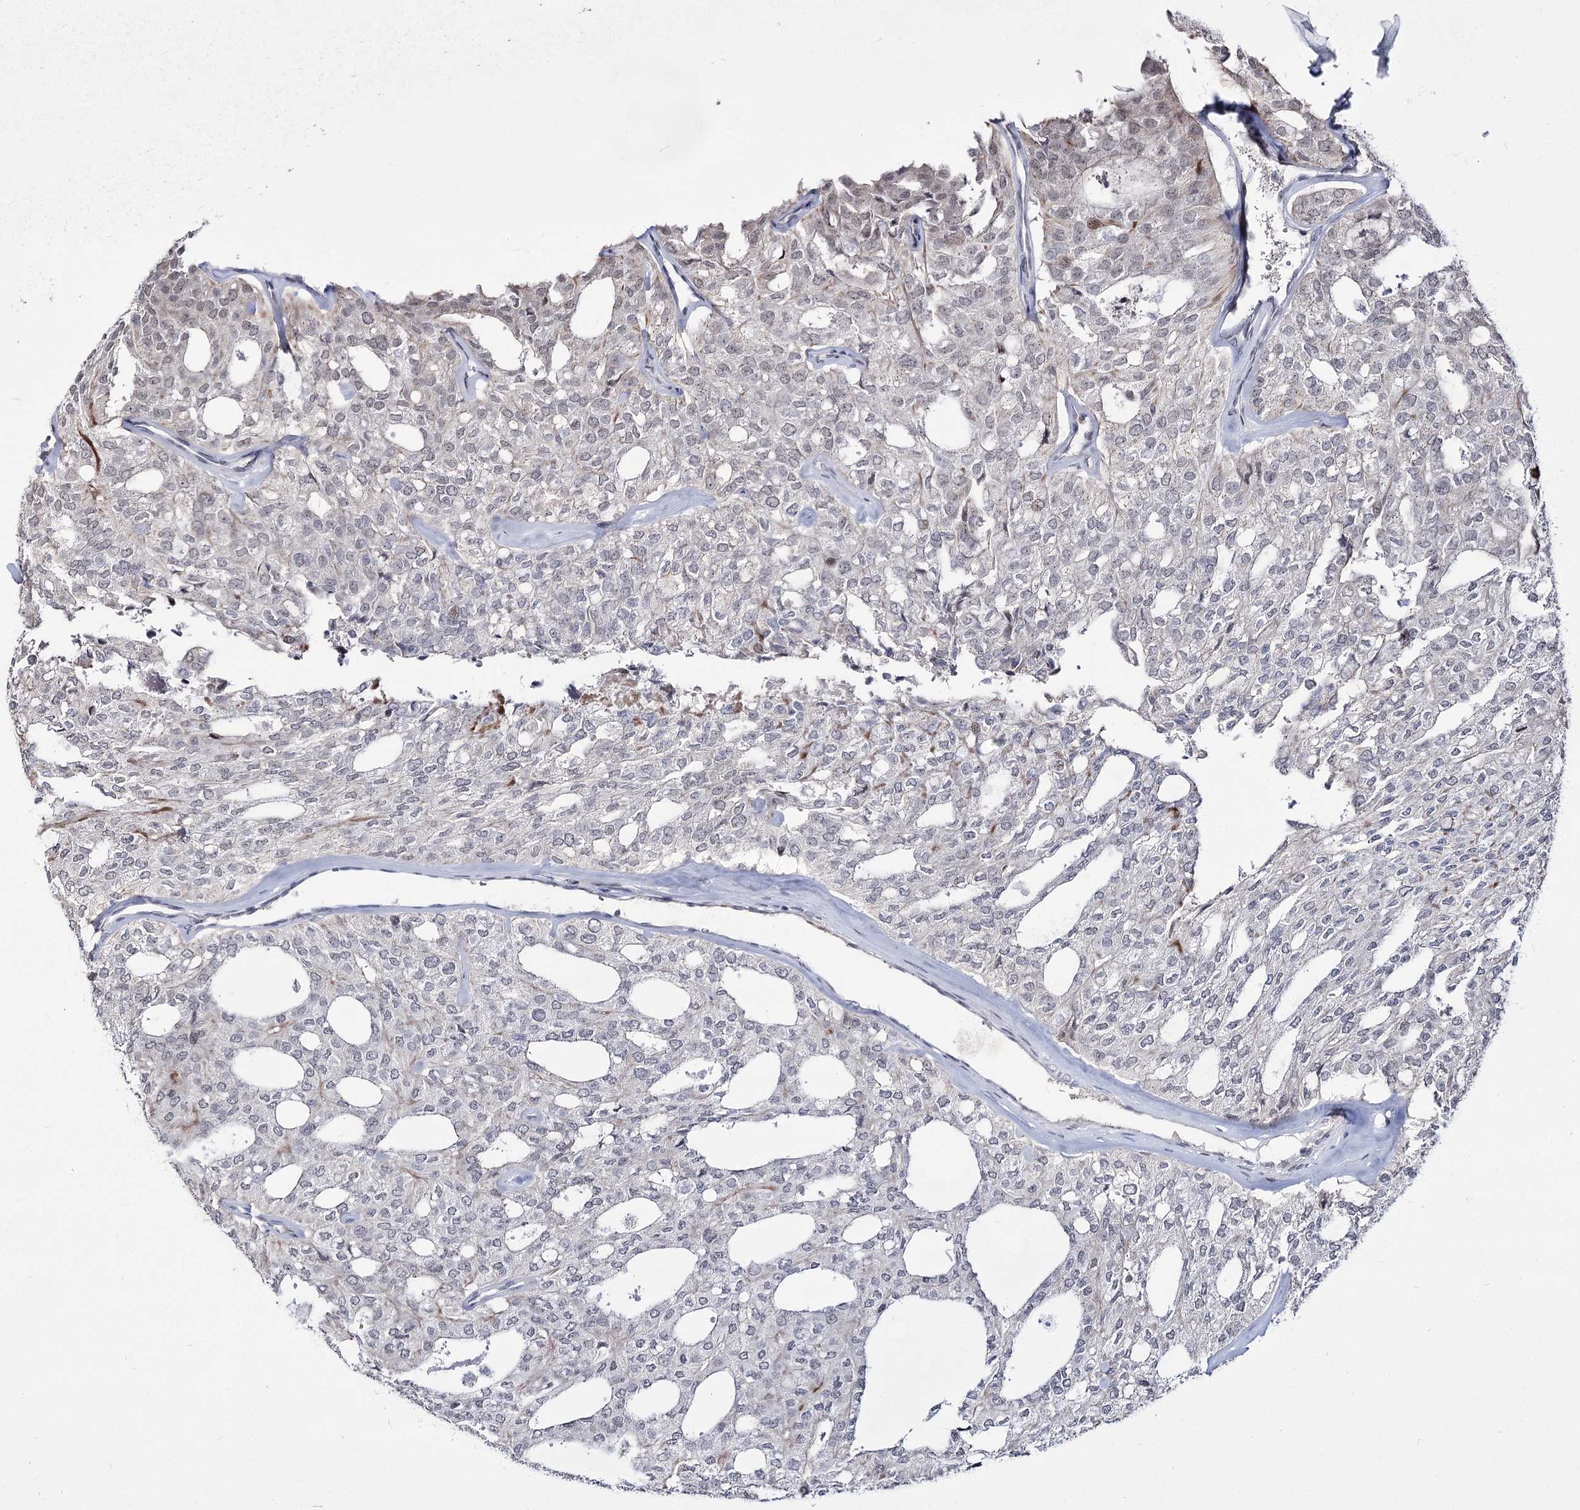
{"staining": {"intensity": "negative", "quantity": "none", "location": "none"}, "tissue": "thyroid cancer", "cell_type": "Tumor cells", "image_type": "cancer", "snomed": [{"axis": "morphology", "description": "Follicular adenoma carcinoma, NOS"}, {"axis": "topography", "description": "Thyroid gland"}], "caption": "Micrograph shows no protein expression in tumor cells of thyroid follicular adenoma carcinoma tissue.", "gene": "STOX1", "patient": {"sex": "male", "age": 75}}